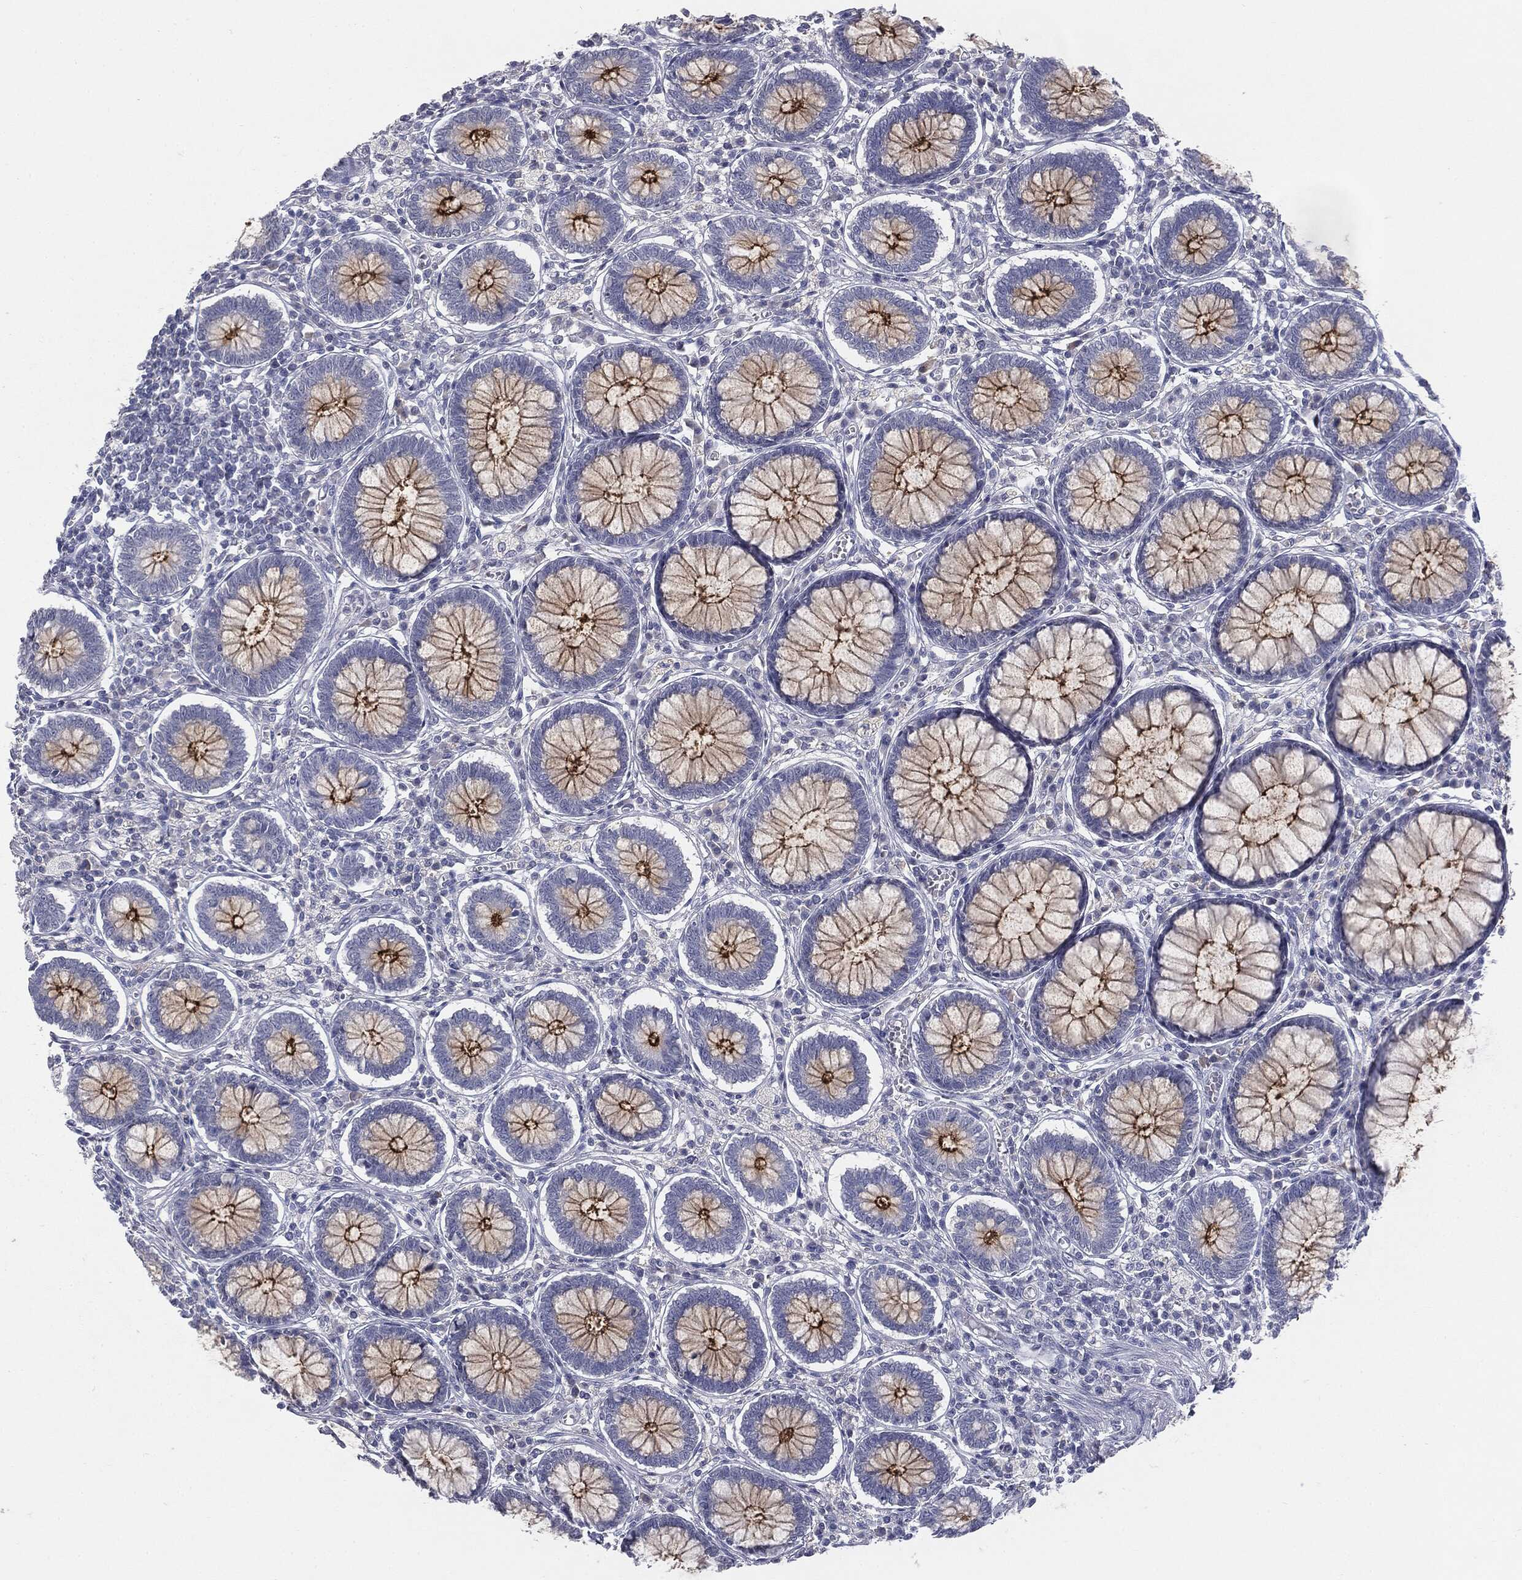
{"staining": {"intensity": "negative", "quantity": "none", "location": "none"}, "tissue": "colon", "cell_type": "Endothelial cells", "image_type": "normal", "snomed": [{"axis": "morphology", "description": "Normal tissue, NOS"}, {"axis": "topography", "description": "Colon"}], "caption": "Colon stained for a protein using immunohistochemistry reveals no expression endothelial cells.", "gene": "MUC1", "patient": {"sex": "male", "age": 65}}